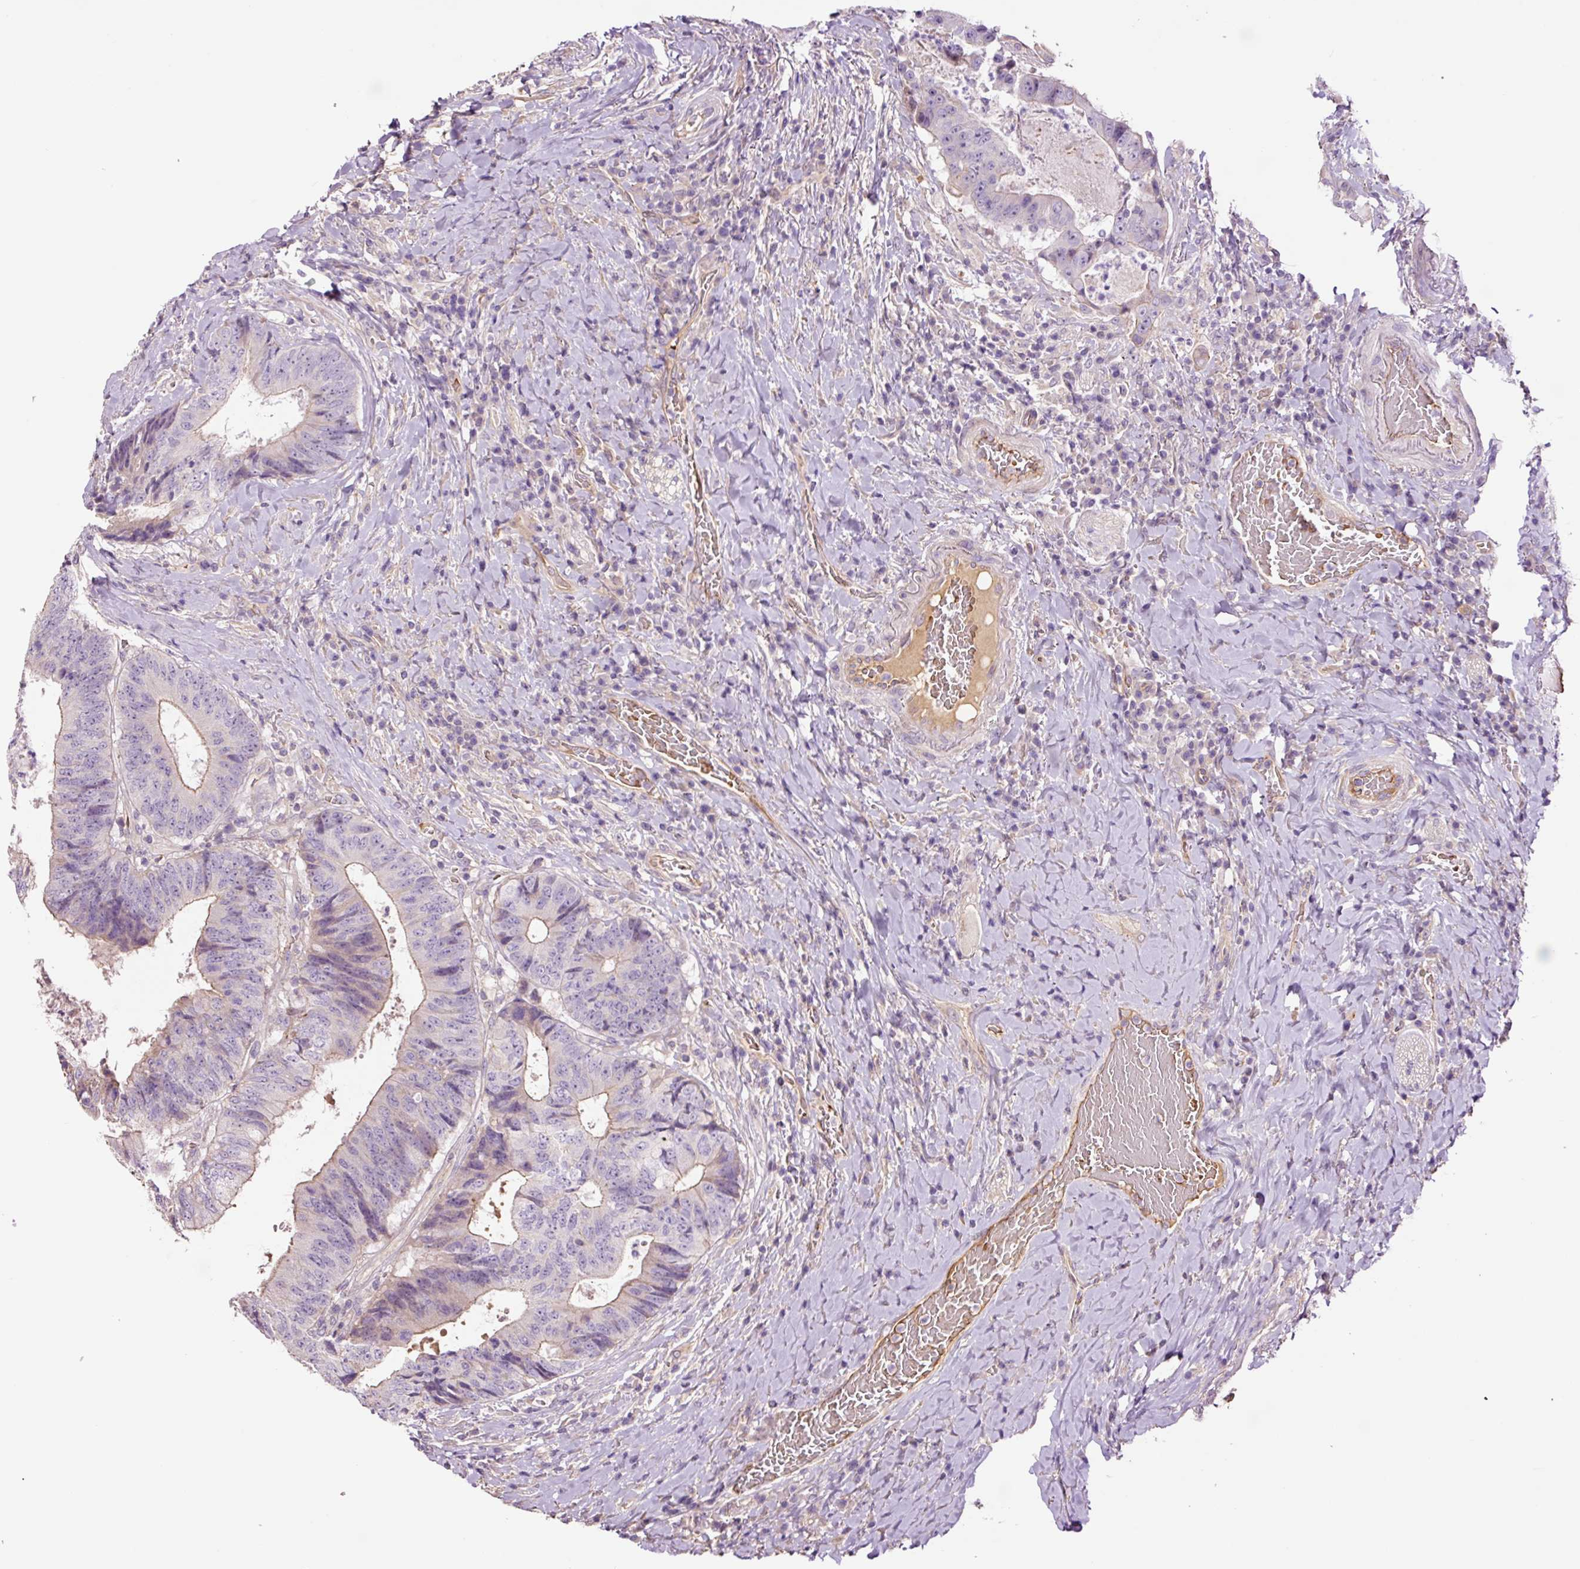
{"staining": {"intensity": "negative", "quantity": "none", "location": "none"}, "tissue": "colorectal cancer", "cell_type": "Tumor cells", "image_type": "cancer", "snomed": [{"axis": "morphology", "description": "Adenocarcinoma, NOS"}, {"axis": "topography", "description": "Rectum"}], "caption": "DAB immunohistochemical staining of colorectal cancer (adenocarcinoma) exhibits no significant expression in tumor cells.", "gene": "TMEM235", "patient": {"sex": "male", "age": 72}}